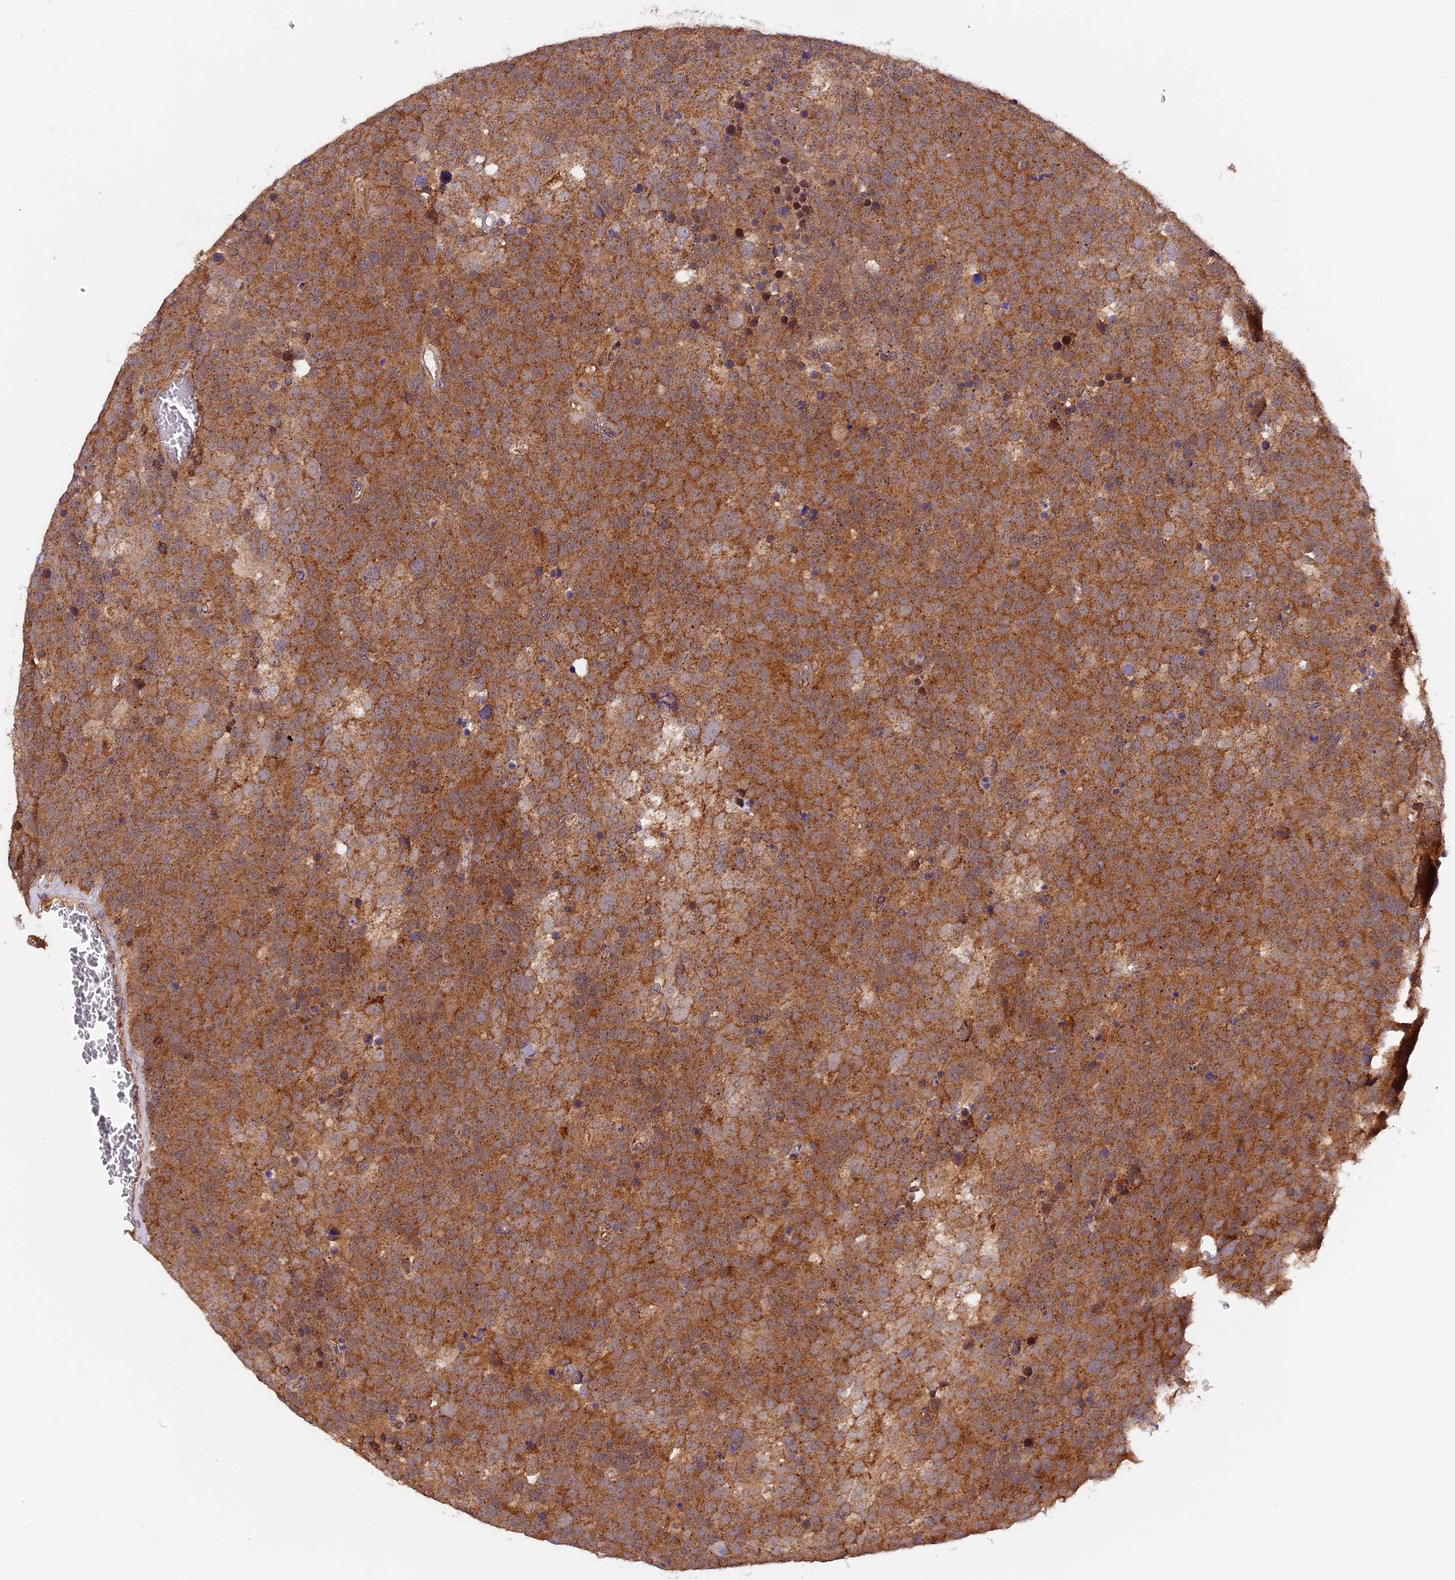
{"staining": {"intensity": "moderate", "quantity": ">75%", "location": "cytoplasmic/membranous"}, "tissue": "testis cancer", "cell_type": "Tumor cells", "image_type": "cancer", "snomed": [{"axis": "morphology", "description": "Seminoma, NOS"}, {"axis": "topography", "description": "Testis"}], "caption": "Human testis cancer stained for a protein (brown) shows moderate cytoplasmic/membranous positive staining in about >75% of tumor cells.", "gene": "PEX3", "patient": {"sex": "male", "age": 71}}